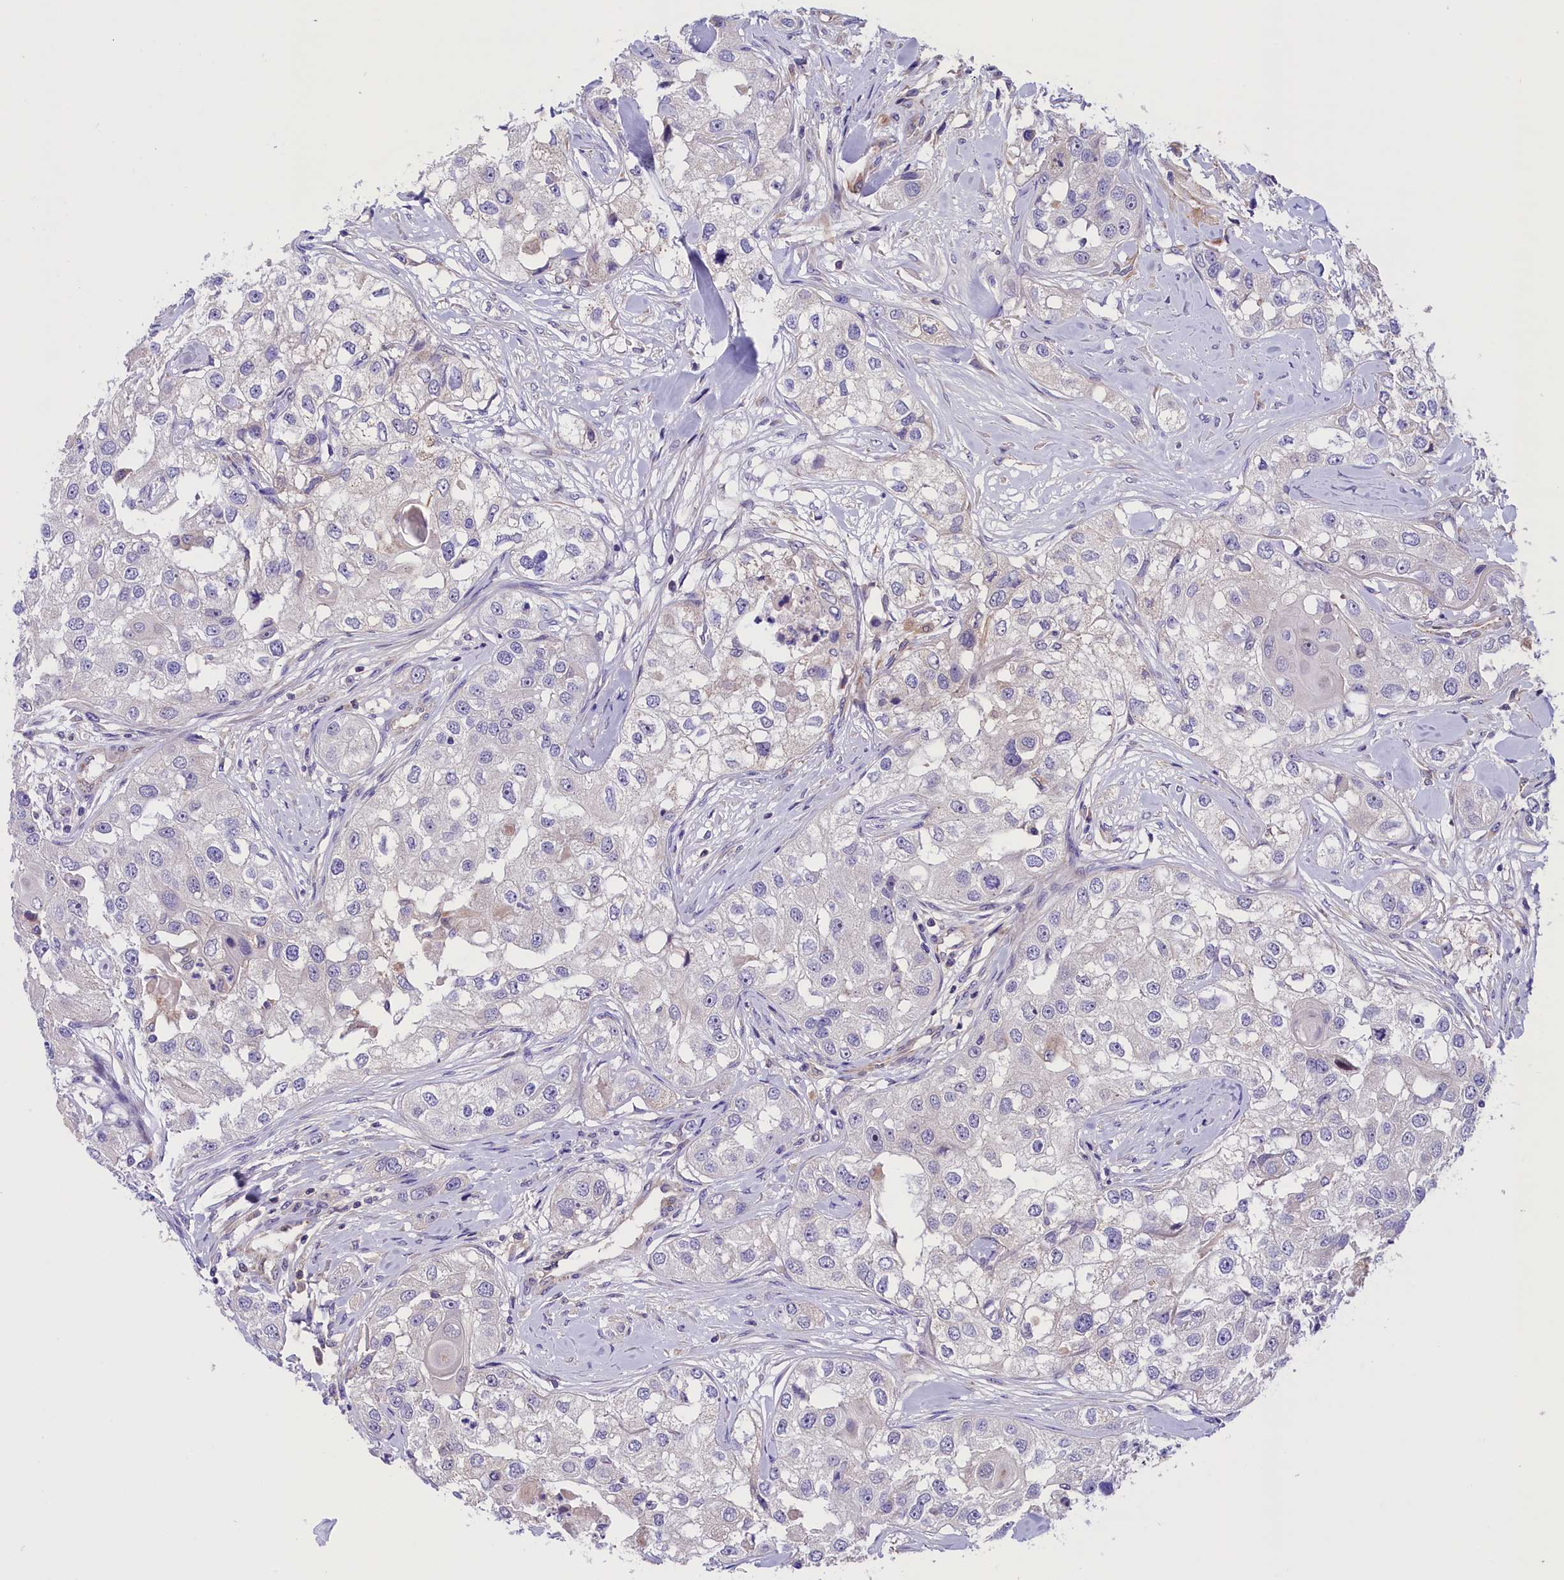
{"staining": {"intensity": "negative", "quantity": "none", "location": "none"}, "tissue": "head and neck cancer", "cell_type": "Tumor cells", "image_type": "cancer", "snomed": [{"axis": "morphology", "description": "Normal tissue, NOS"}, {"axis": "morphology", "description": "Squamous cell carcinoma, NOS"}, {"axis": "topography", "description": "Skeletal muscle"}, {"axis": "topography", "description": "Head-Neck"}], "caption": "Immunohistochemistry (IHC) of human head and neck cancer shows no expression in tumor cells.", "gene": "CCDC32", "patient": {"sex": "male", "age": 51}}